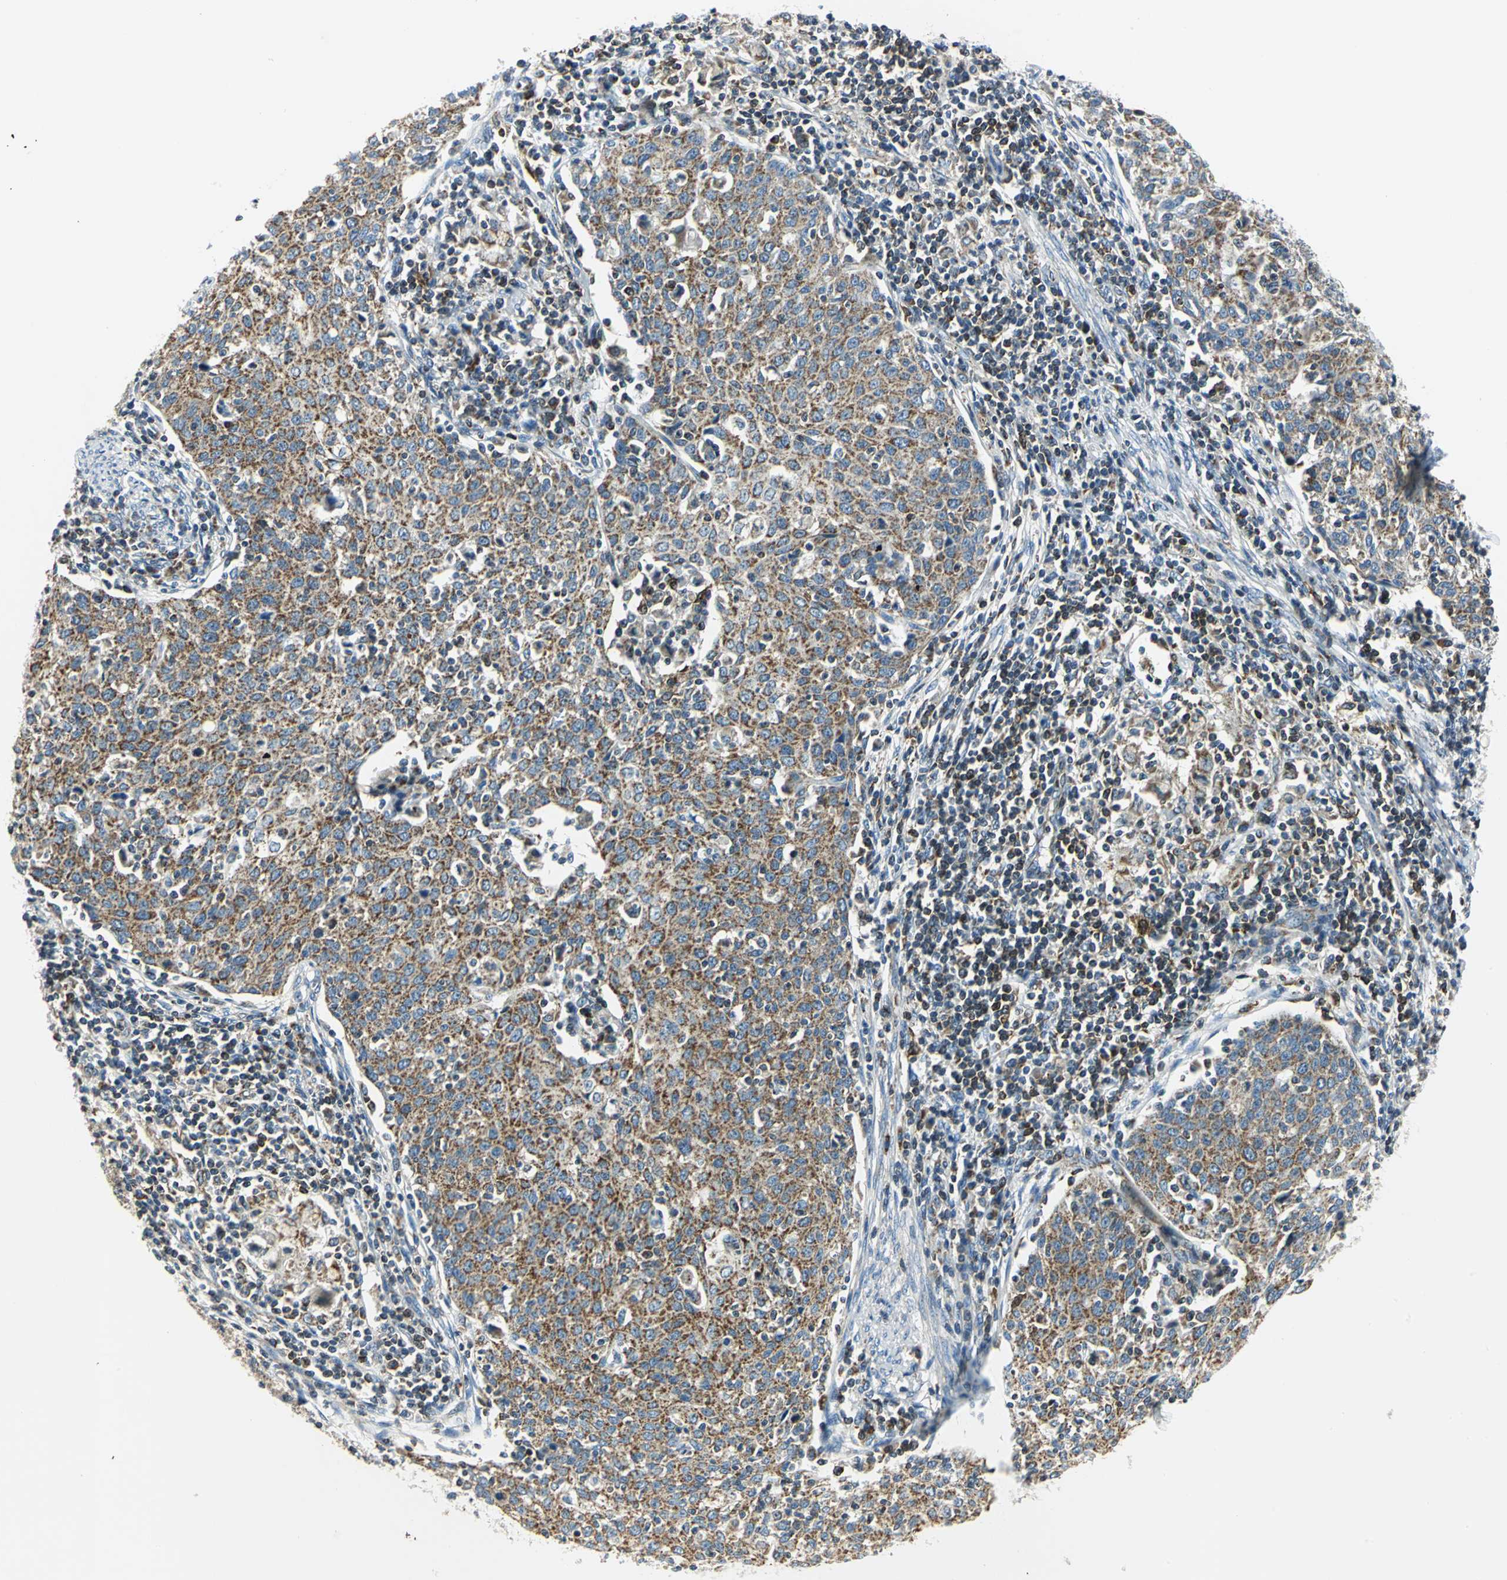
{"staining": {"intensity": "moderate", "quantity": ">75%", "location": "cytoplasmic/membranous"}, "tissue": "cervical cancer", "cell_type": "Tumor cells", "image_type": "cancer", "snomed": [{"axis": "morphology", "description": "Squamous cell carcinoma, NOS"}, {"axis": "topography", "description": "Cervix"}], "caption": "Protein staining shows moderate cytoplasmic/membranous positivity in approximately >75% of tumor cells in squamous cell carcinoma (cervical).", "gene": "USP40", "patient": {"sex": "female", "age": 38}}